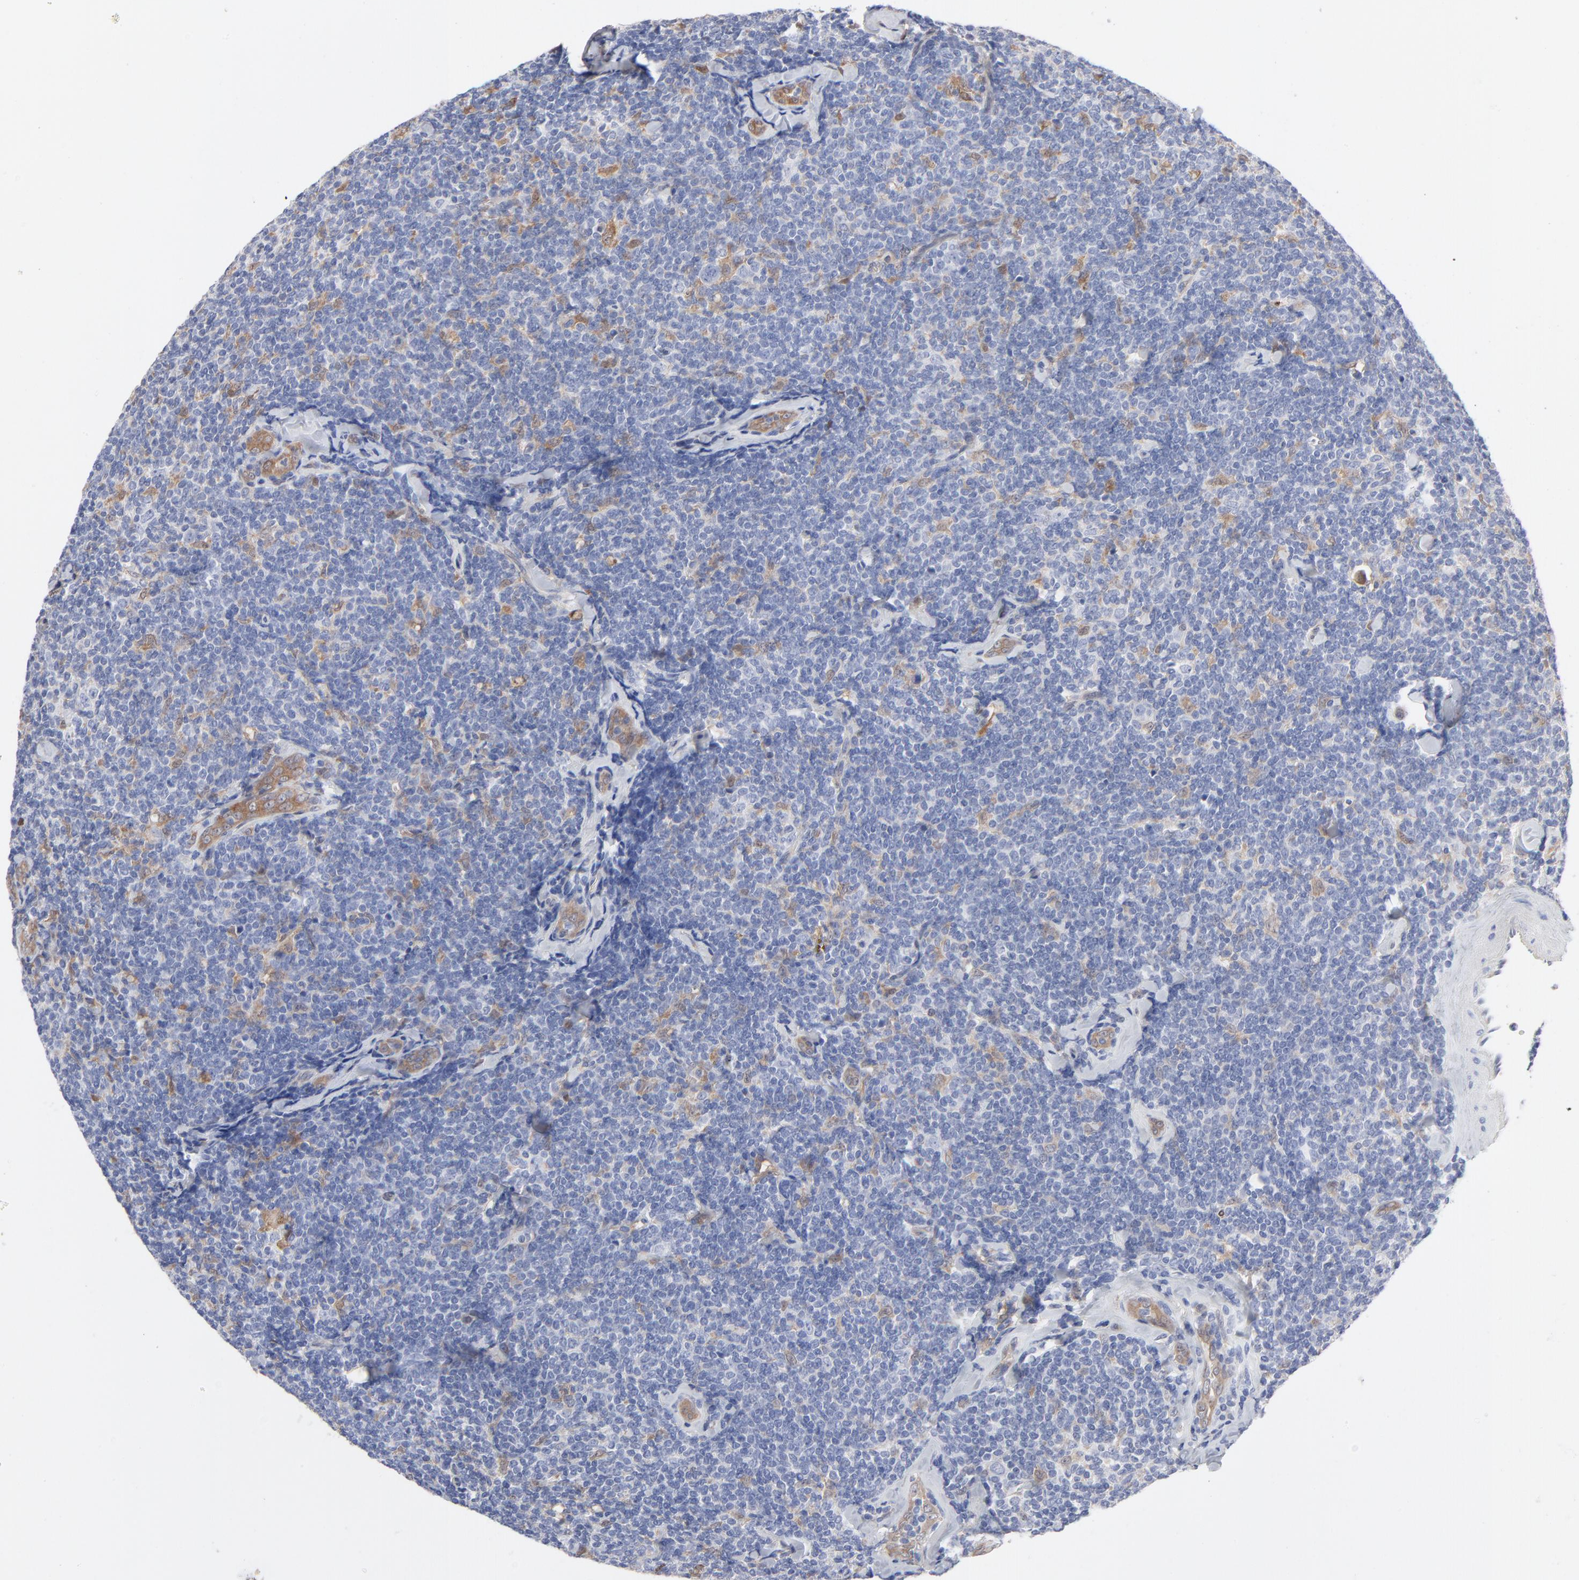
{"staining": {"intensity": "weak", "quantity": "<25%", "location": "cytoplasmic/membranous"}, "tissue": "lymphoma", "cell_type": "Tumor cells", "image_type": "cancer", "snomed": [{"axis": "morphology", "description": "Malignant lymphoma, non-Hodgkin's type, Low grade"}, {"axis": "topography", "description": "Lymph node"}], "caption": "Immunohistochemistry (IHC) image of human low-grade malignant lymphoma, non-Hodgkin's type stained for a protein (brown), which displays no expression in tumor cells.", "gene": "ARRB1", "patient": {"sex": "female", "age": 56}}